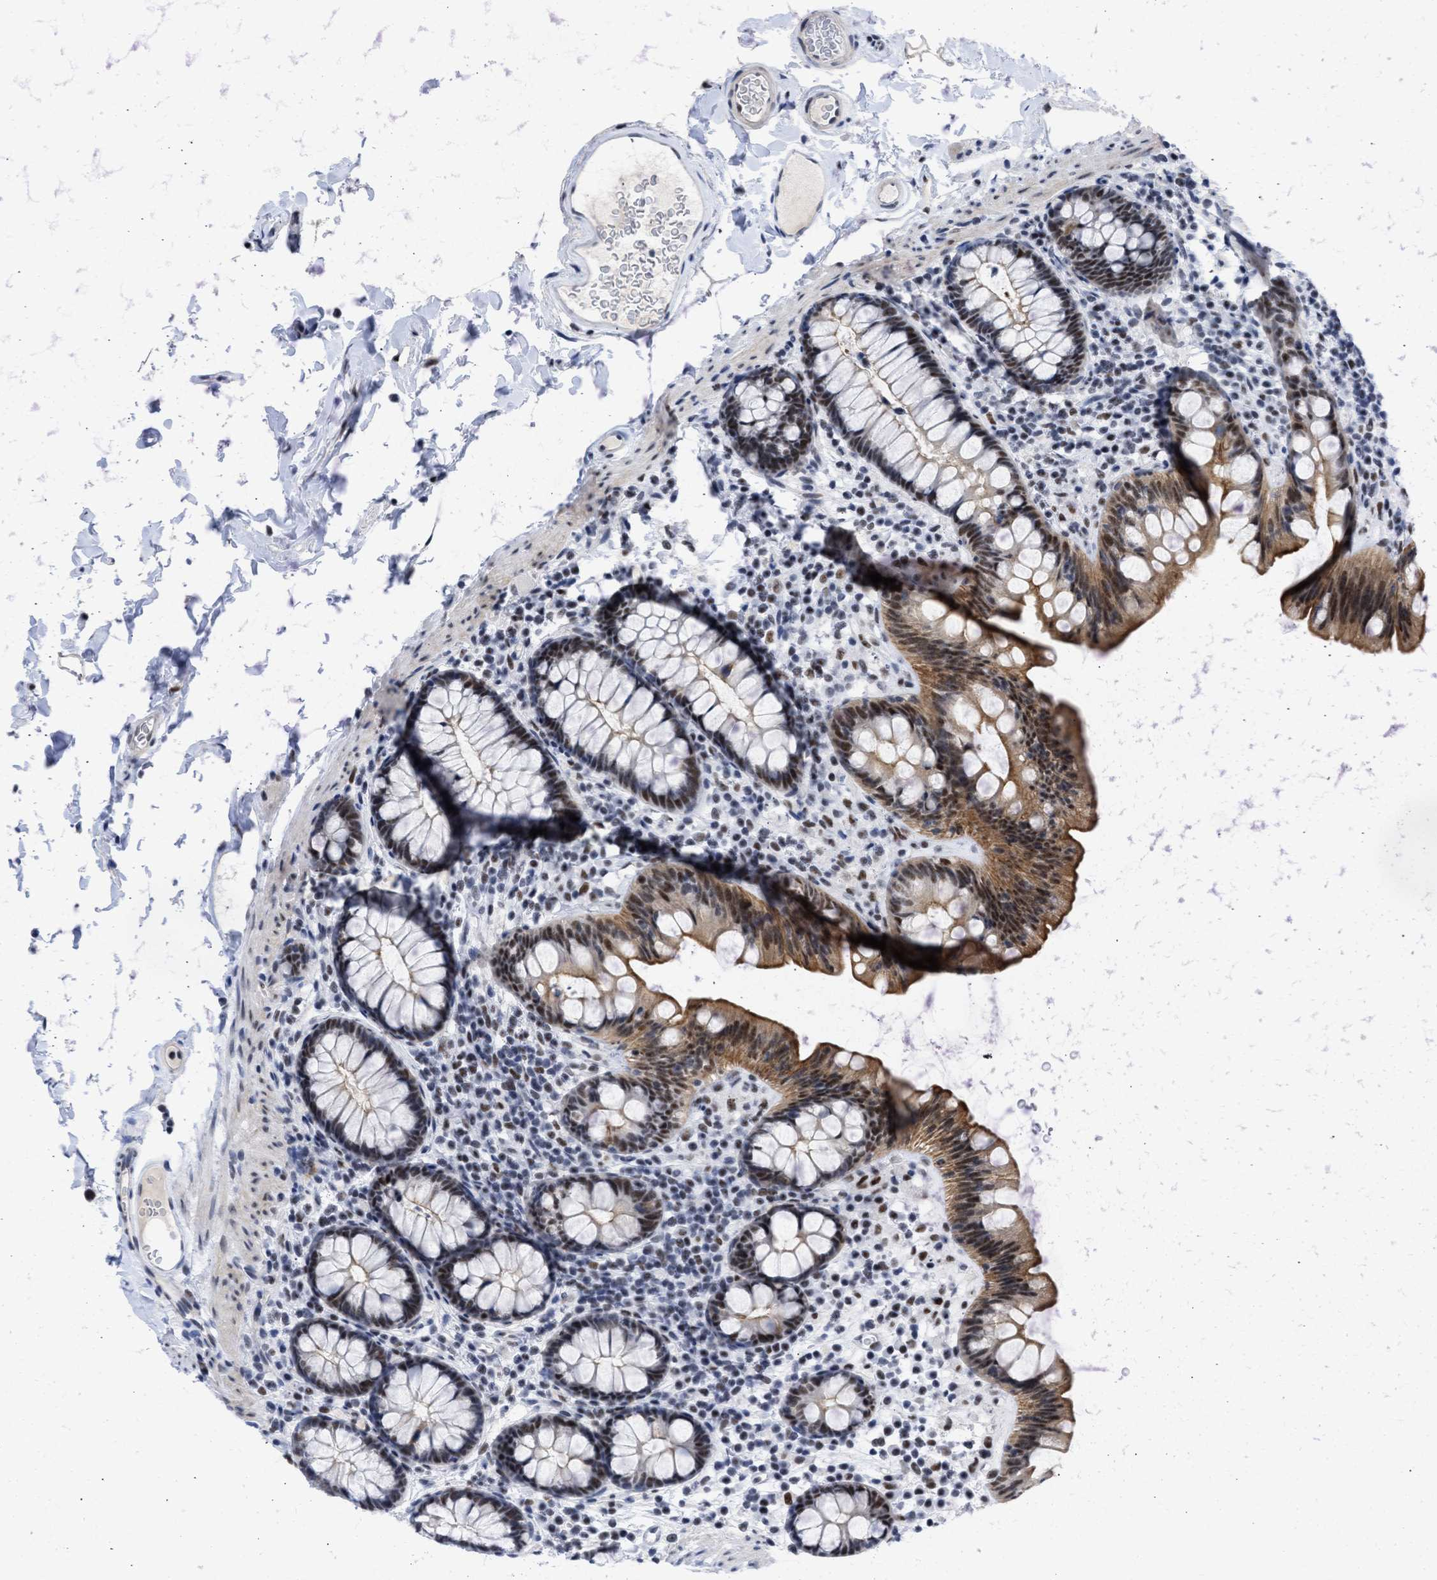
{"staining": {"intensity": "negative", "quantity": "none", "location": "none"}, "tissue": "colon", "cell_type": "Endothelial cells", "image_type": "normal", "snomed": [{"axis": "morphology", "description": "Normal tissue, NOS"}, {"axis": "topography", "description": "Colon"}], "caption": "Endothelial cells are negative for protein expression in unremarkable human colon. (DAB (3,3'-diaminobenzidine) immunohistochemistry with hematoxylin counter stain).", "gene": "DDX41", "patient": {"sex": "female", "age": 80}}